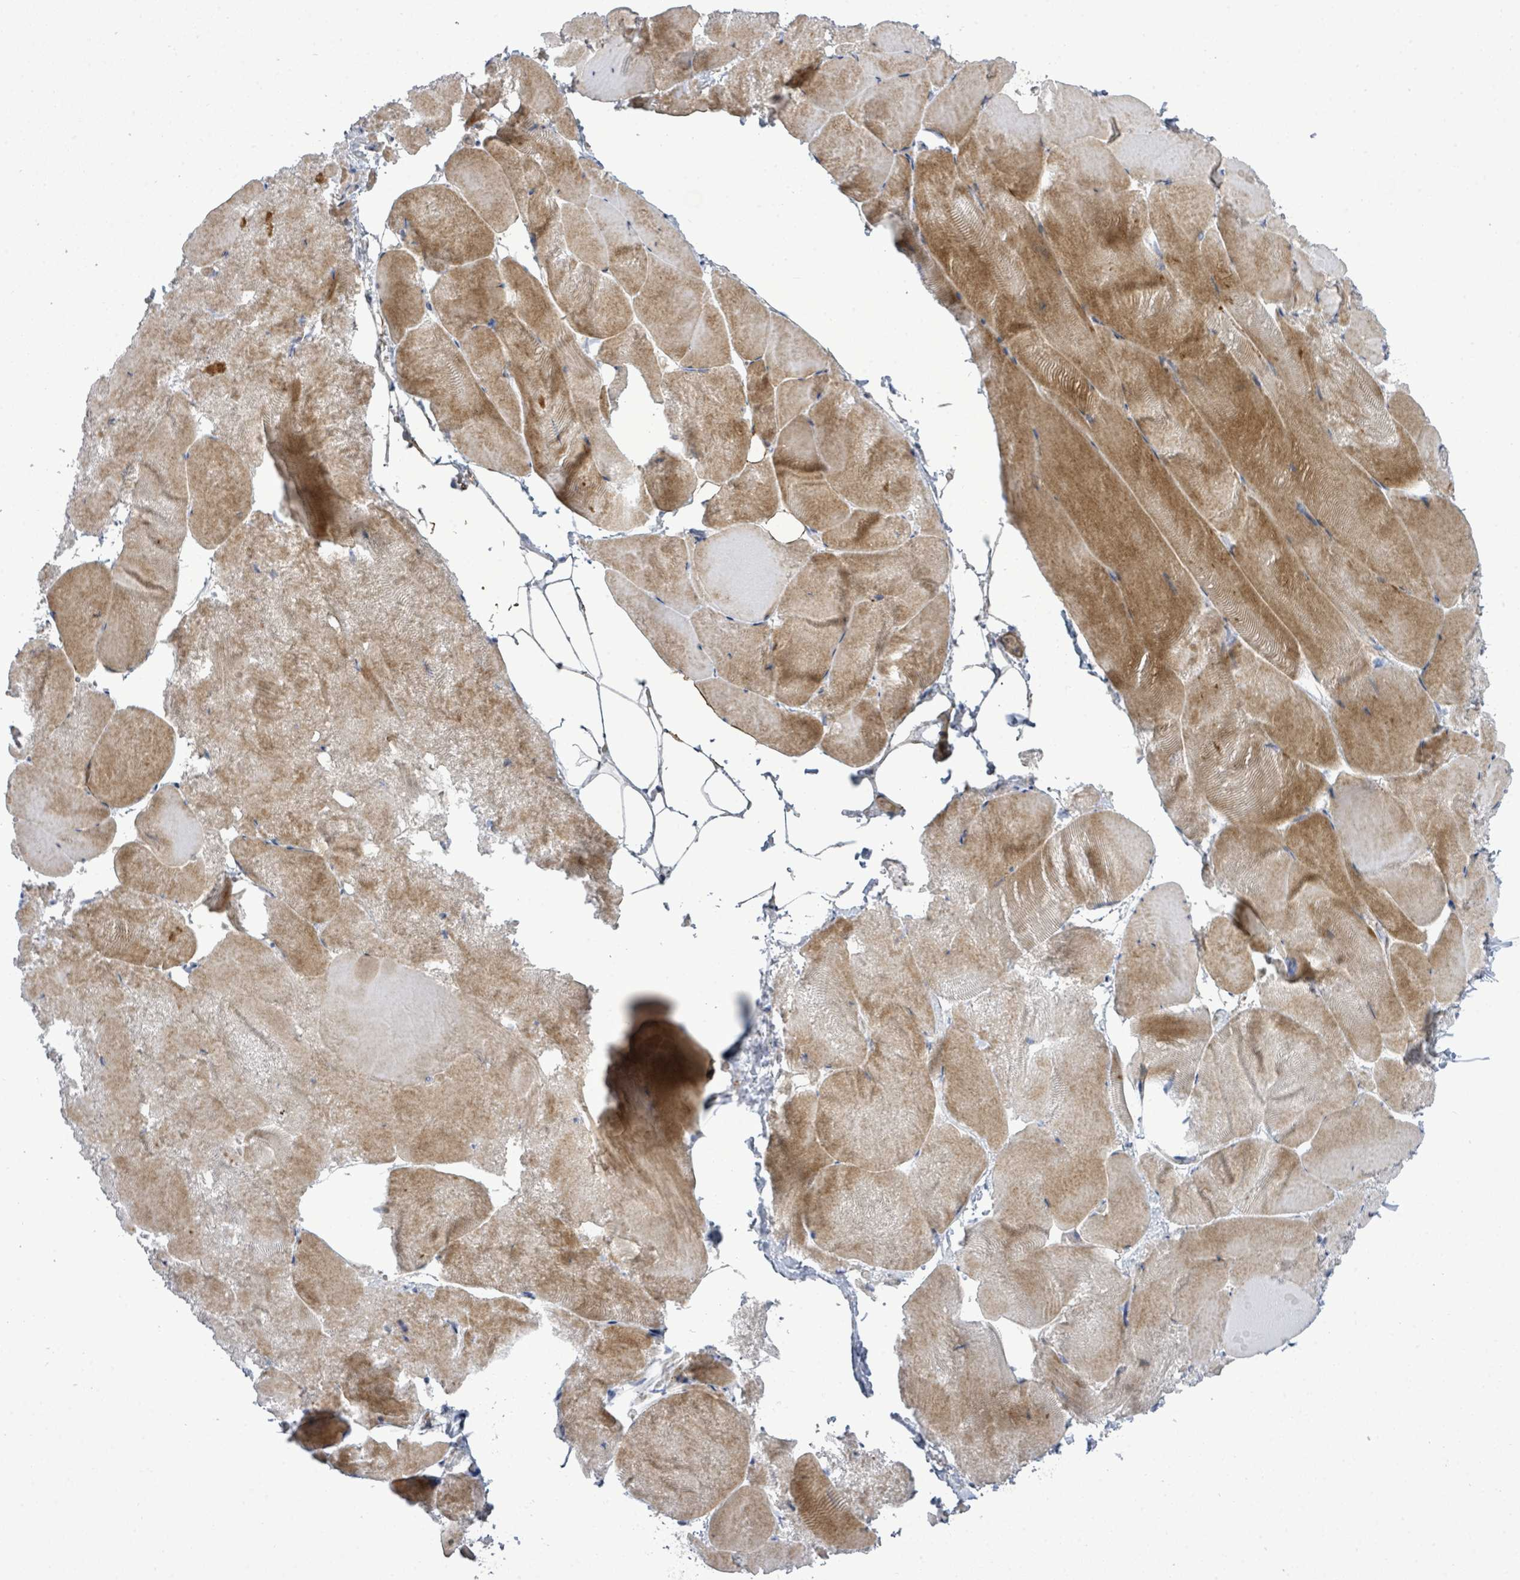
{"staining": {"intensity": "moderate", "quantity": "25%-75%", "location": "cytoplasmic/membranous"}, "tissue": "skeletal muscle", "cell_type": "Myocytes", "image_type": "normal", "snomed": [{"axis": "morphology", "description": "Normal tissue, NOS"}, {"axis": "topography", "description": "Skeletal muscle"}], "caption": "Immunohistochemical staining of normal skeletal muscle demonstrates moderate cytoplasmic/membranous protein expression in approximately 25%-75% of myocytes. The protein is stained brown, and the nuclei are stained in blue (DAB (3,3'-diaminobenzidine) IHC with brightfield microscopy, high magnification).", "gene": "SAR1A", "patient": {"sex": "female", "age": 64}}